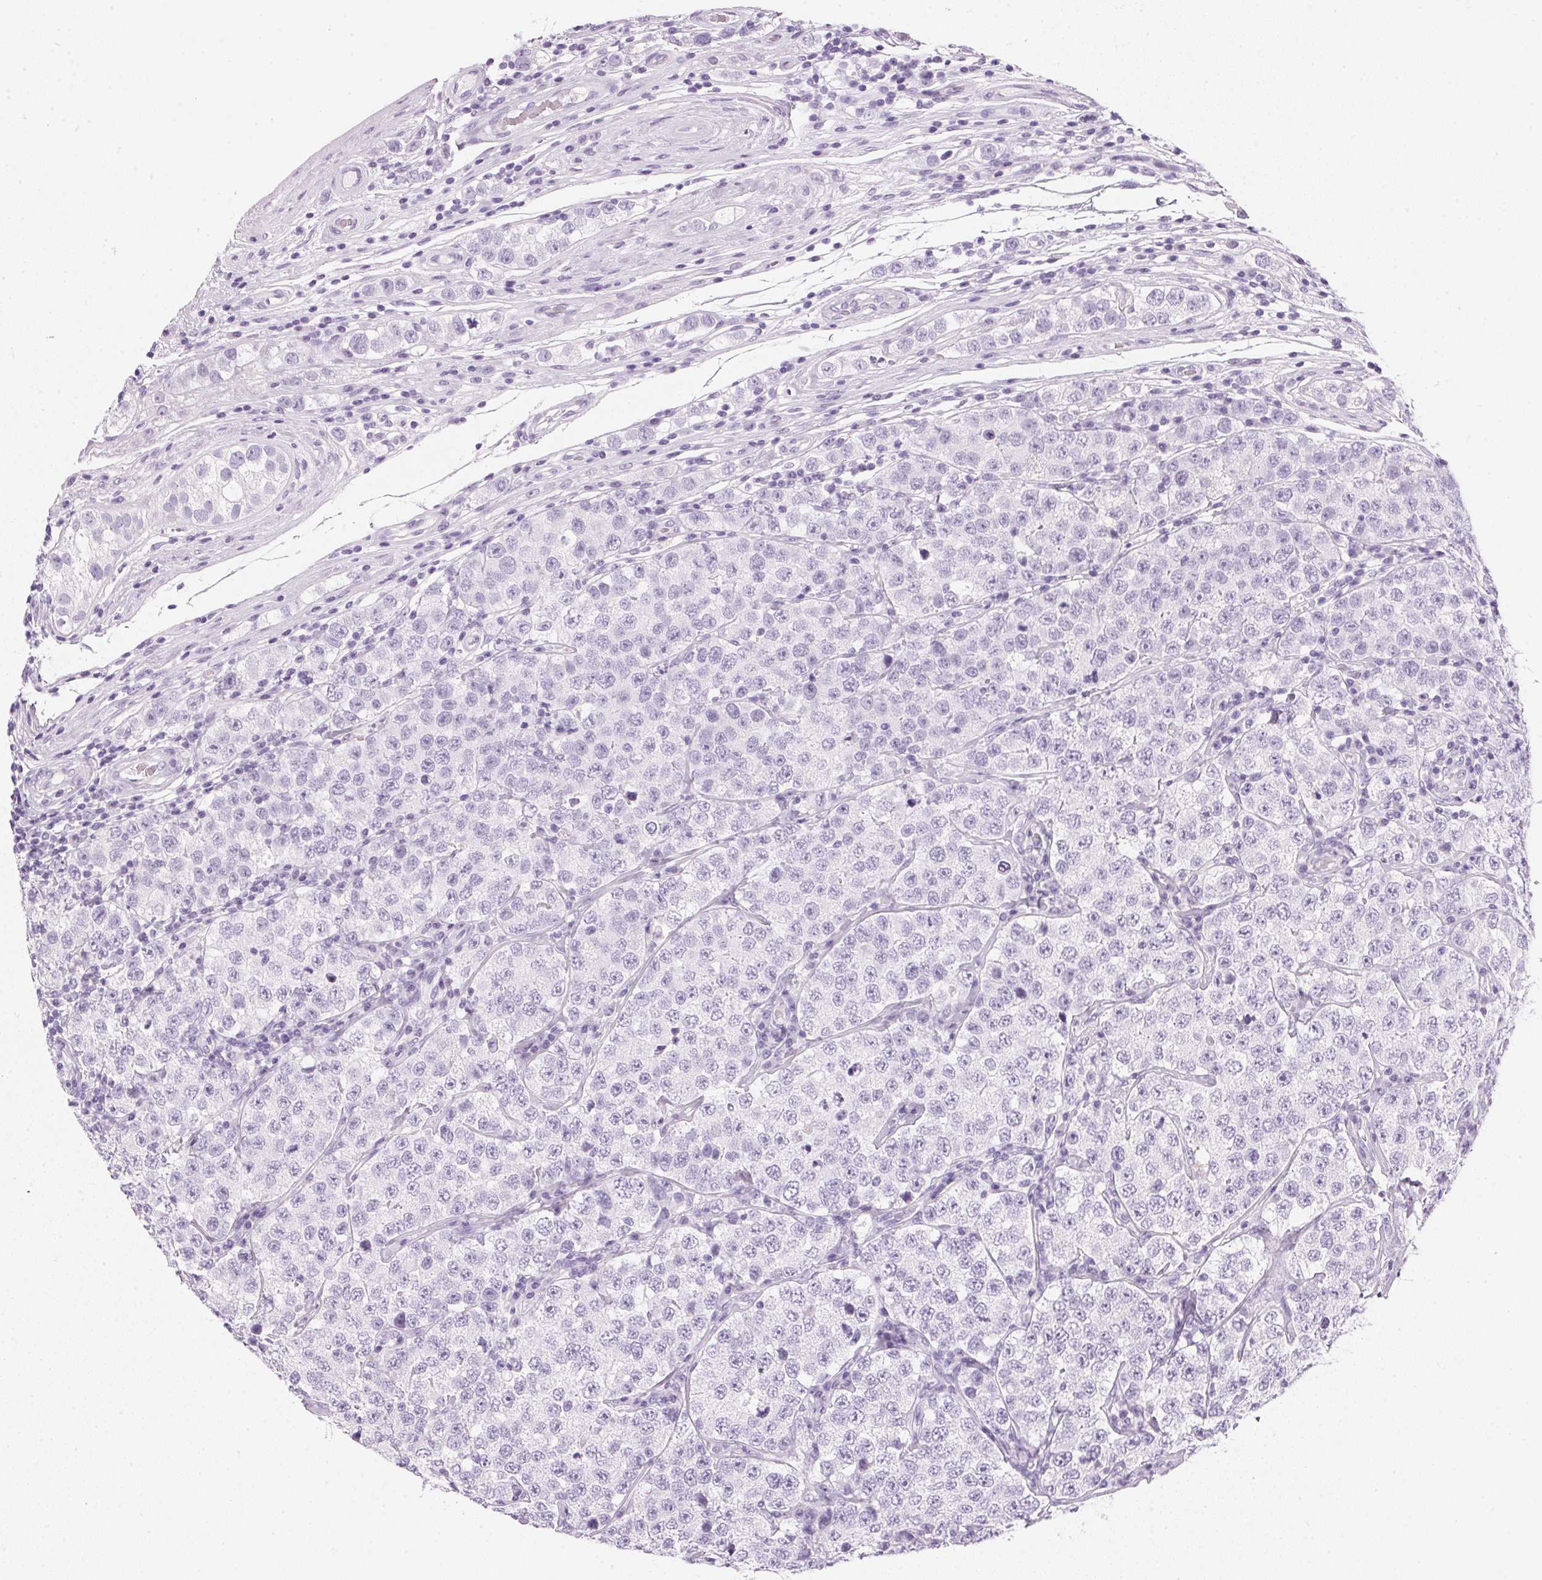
{"staining": {"intensity": "negative", "quantity": "none", "location": "none"}, "tissue": "testis cancer", "cell_type": "Tumor cells", "image_type": "cancer", "snomed": [{"axis": "morphology", "description": "Seminoma, NOS"}, {"axis": "topography", "description": "Testis"}], "caption": "High magnification brightfield microscopy of testis cancer (seminoma) stained with DAB (brown) and counterstained with hematoxylin (blue): tumor cells show no significant positivity. The staining is performed using DAB (3,3'-diaminobenzidine) brown chromogen with nuclei counter-stained in using hematoxylin.", "gene": "IGFBP1", "patient": {"sex": "male", "age": 34}}